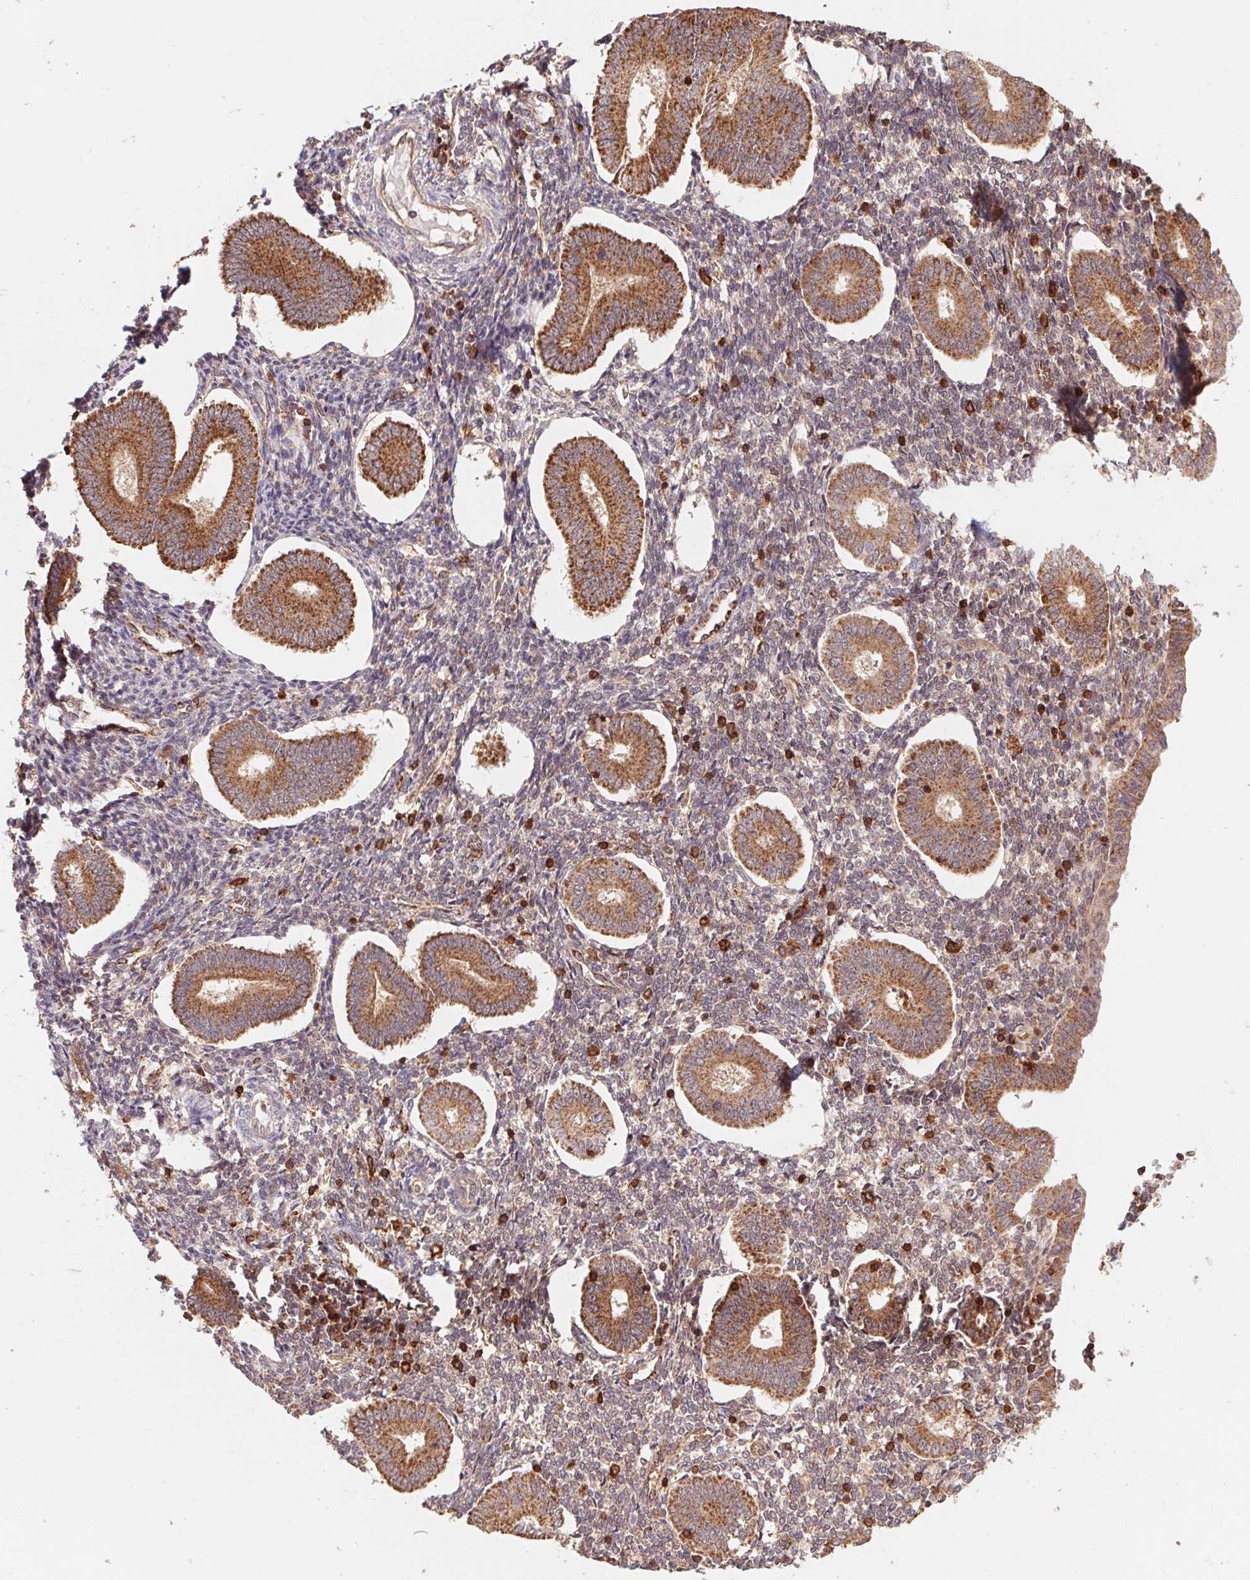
{"staining": {"intensity": "strong", "quantity": "<25%", "location": "cytoplasmic/membranous"}, "tissue": "endometrium", "cell_type": "Cells in endometrial stroma", "image_type": "normal", "snomed": [{"axis": "morphology", "description": "Normal tissue, NOS"}, {"axis": "topography", "description": "Endometrium"}], "caption": "An image of endometrium stained for a protein shows strong cytoplasmic/membranous brown staining in cells in endometrial stroma.", "gene": "URM1", "patient": {"sex": "female", "age": 40}}